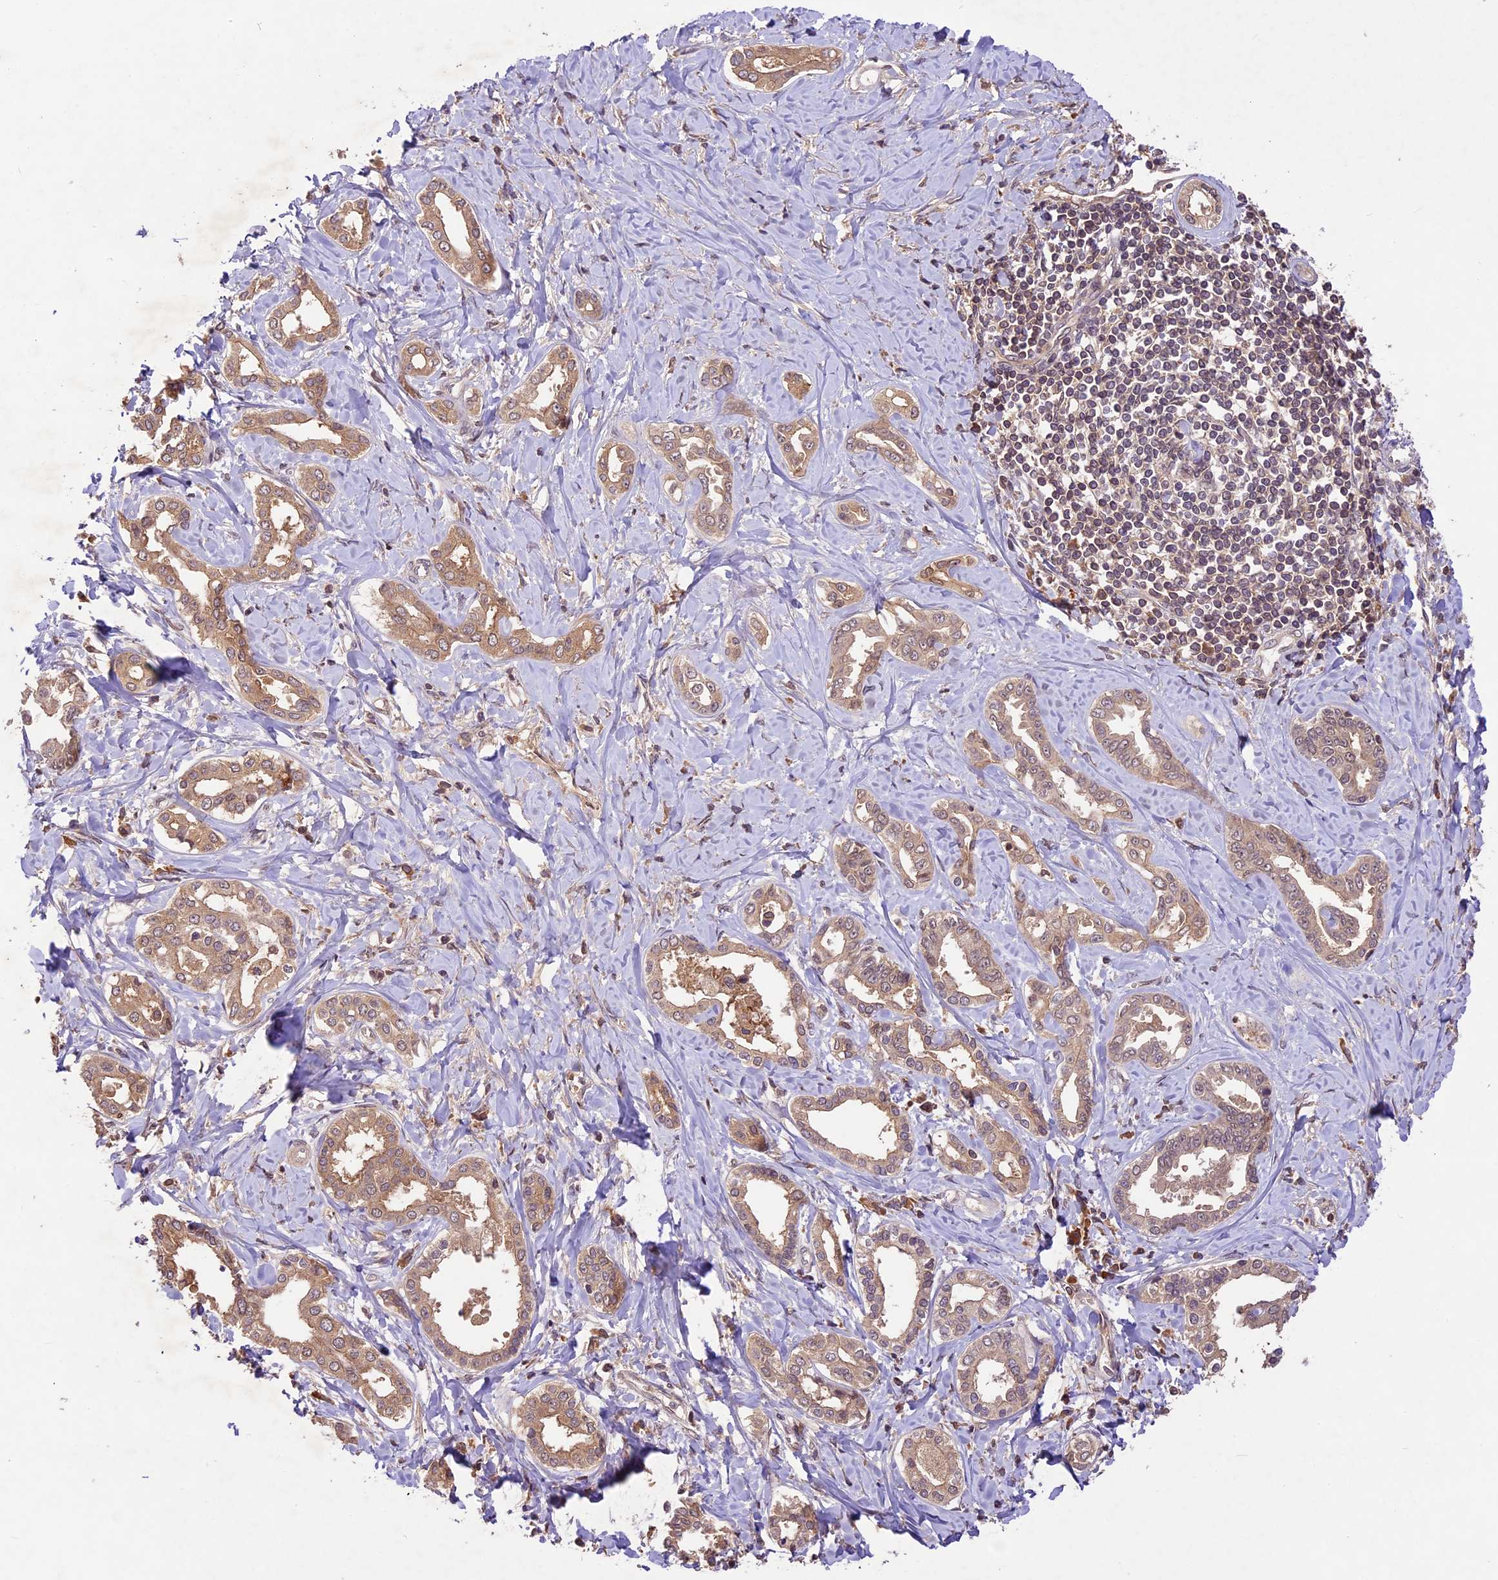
{"staining": {"intensity": "moderate", "quantity": ">75%", "location": "cytoplasmic/membranous"}, "tissue": "liver cancer", "cell_type": "Tumor cells", "image_type": "cancer", "snomed": [{"axis": "morphology", "description": "Cholangiocarcinoma"}, {"axis": "topography", "description": "Liver"}], "caption": "Human liver cancer stained for a protein (brown) displays moderate cytoplasmic/membranous positive staining in approximately >75% of tumor cells.", "gene": "ATP10A", "patient": {"sex": "female", "age": 77}}